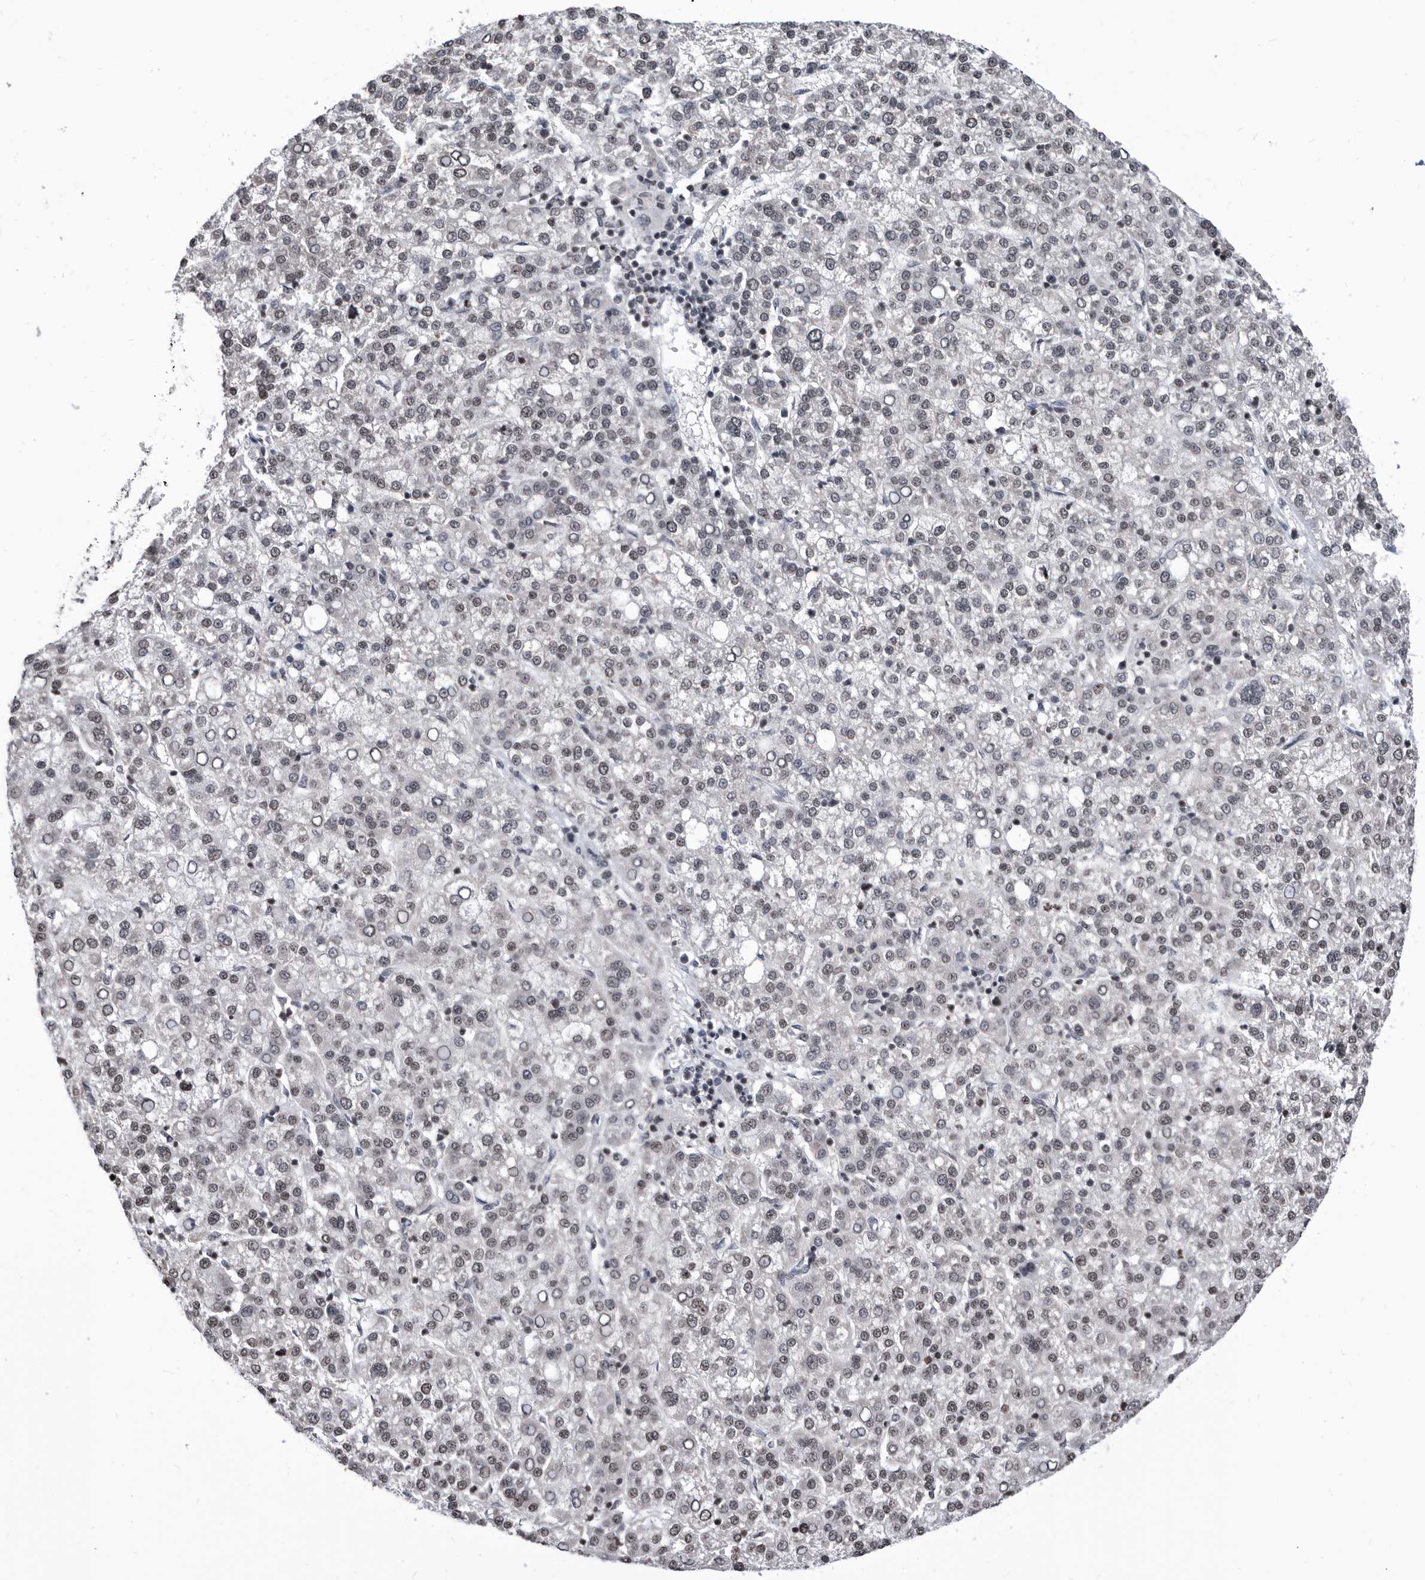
{"staining": {"intensity": "weak", "quantity": ">75%", "location": "nuclear"}, "tissue": "liver cancer", "cell_type": "Tumor cells", "image_type": "cancer", "snomed": [{"axis": "morphology", "description": "Carcinoma, Hepatocellular, NOS"}, {"axis": "topography", "description": "Liver"}], "caption": "This is a photomicrograph of IHC staining of hepatocellular carcinoma (liver), which shows weak positivity in the nuclear of tumor cells.", "gene": "TSTD1", "patient": {"sex": "female", "age": 58}}